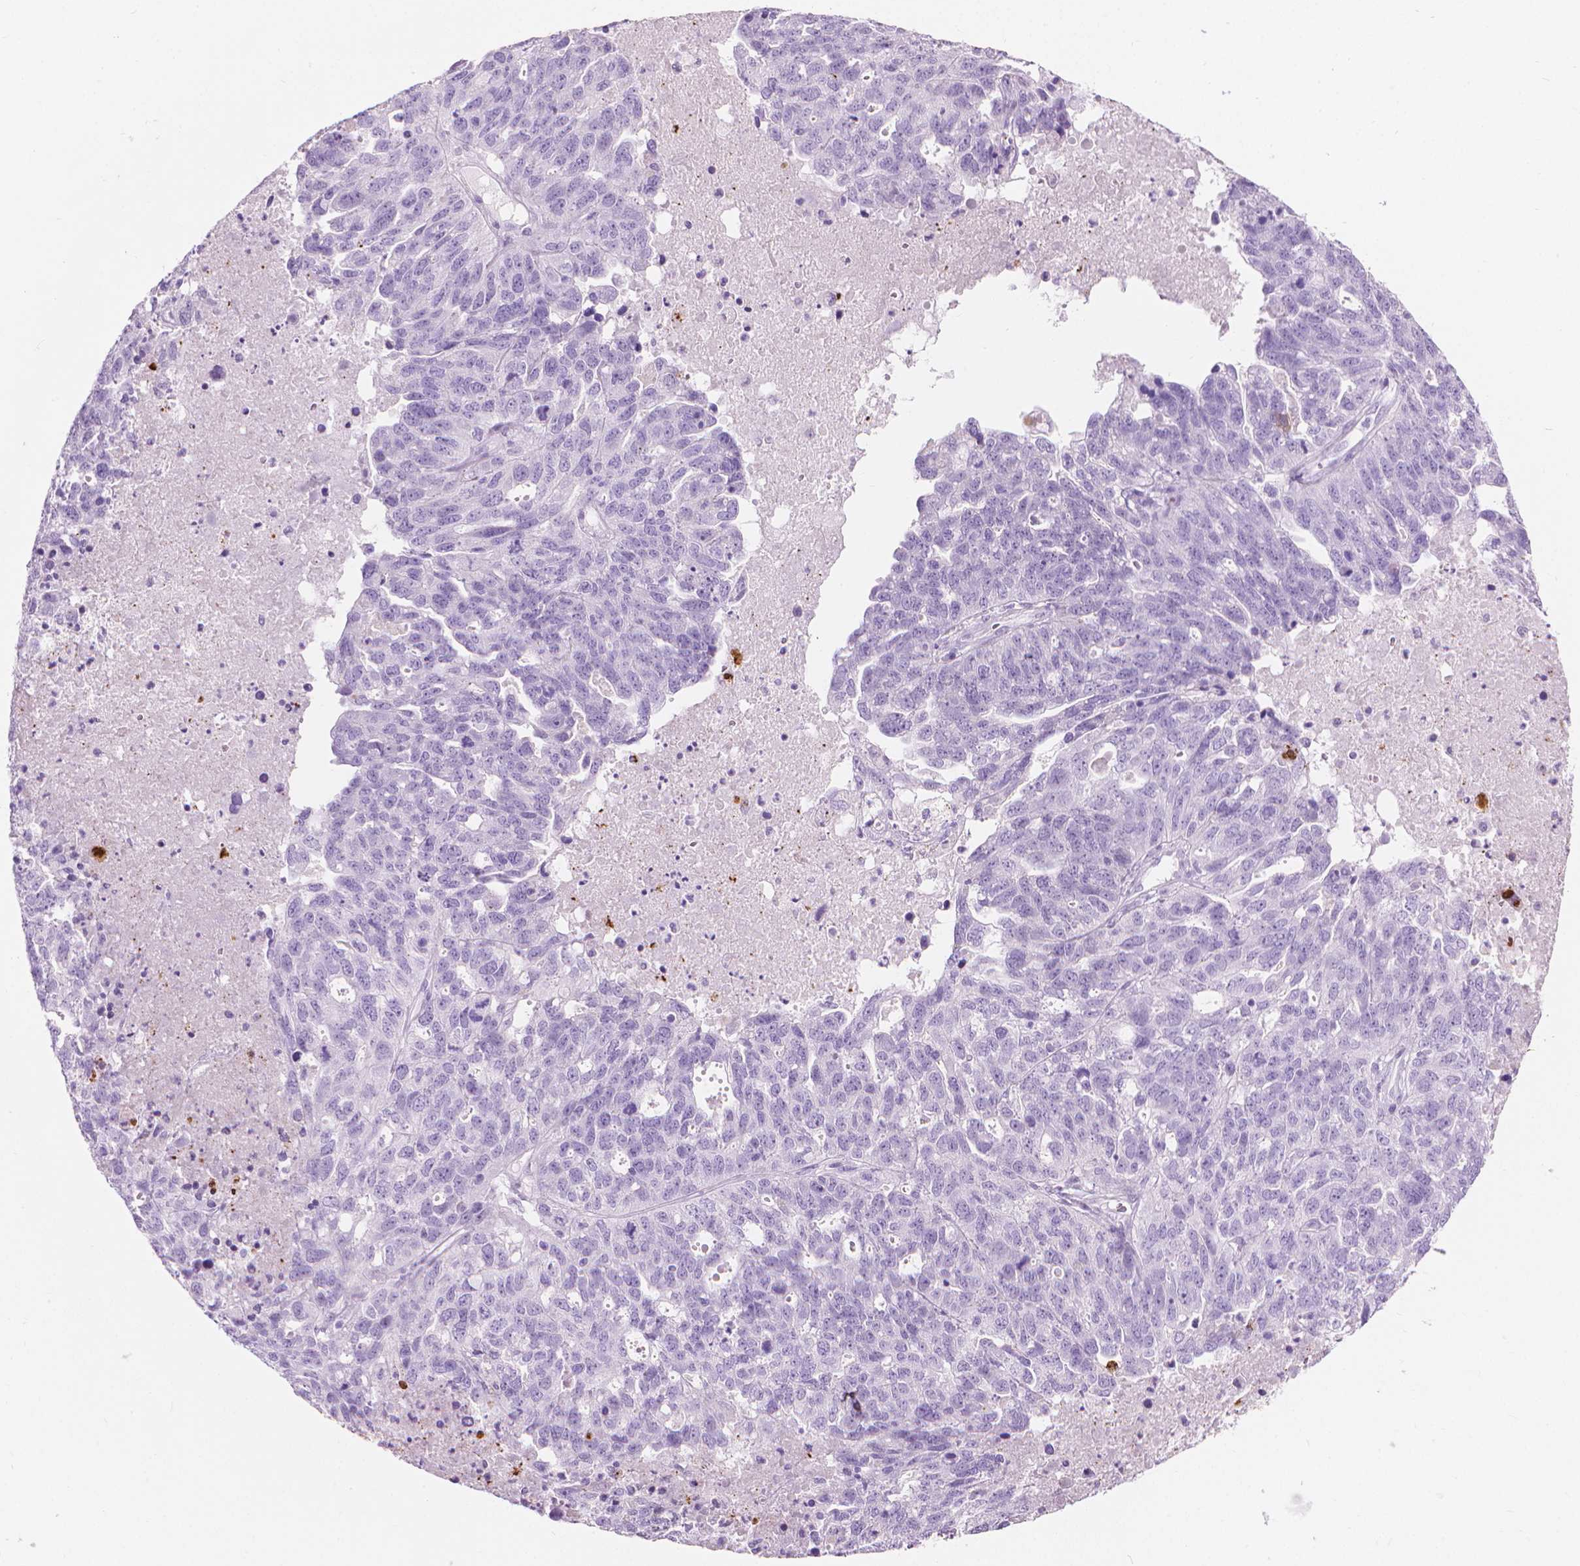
{"staining": {"intensity": "negative", "quantity": "none", "location": "none"}, "tissue": "ovarian cancer", "cell_type": "Tumor cells", "image_type": "cancer", "snomed": [{"axis": "morphology", "description": "Cystadenocarcinoma, serous, NOS"}, {"axis": "topography", "description": "Ovary"}], "caption": "Immunohistochemical staining of human ovarian cancer (serous cystadenocarcinoma) displays no significant expression in tumor cells.", "gene": "CFAP52", "patient": {"sex": "female", "age": 71}}